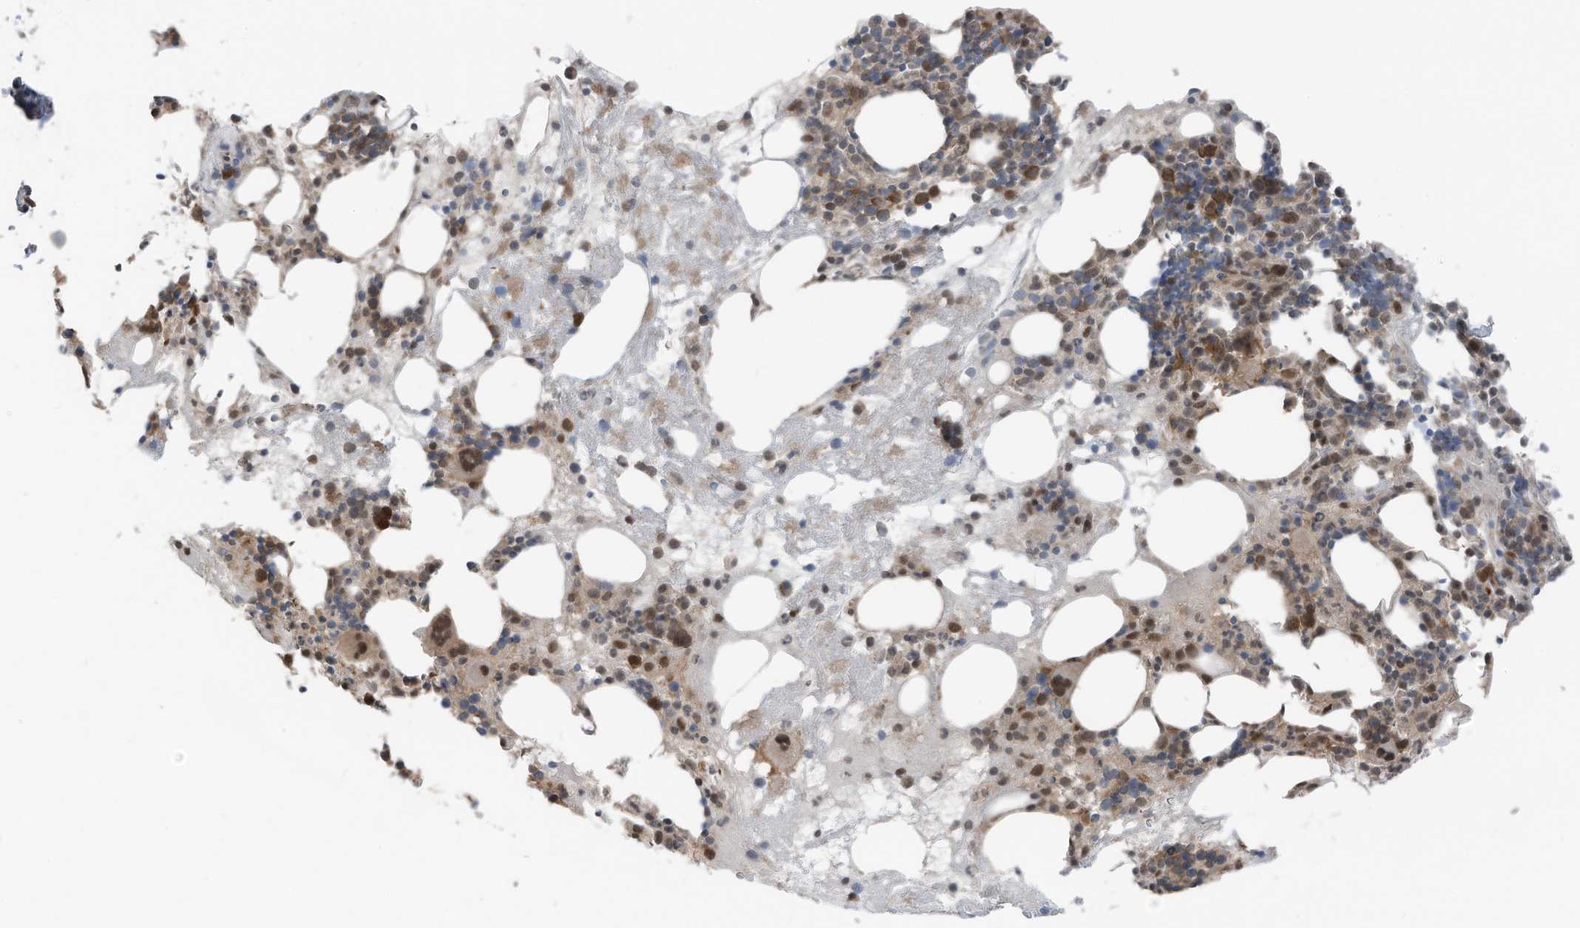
{"staining": {"intensity": "moderate", "quantity": ">75%", "location": "nuclear"}, "tissue": "bone marrow", "cell_type": "Hematopoietic cells", "image_type": "normal", "snomed": [{"axis": "morphology", "description": "Normal tissue, NOS"}, {"axis": "morphology", "description": "Inflammation, NOS"}, {"axis": "topography", "description": "Bone marrow"}], "caption": "Brown immunohistochemical staining in normal human bone marrow reveals moderate nuclear staining in approximately >75% of hematopoietic cells.", "gene": "TXNDC9", "patient": {"sex": "female", "age": 77}}